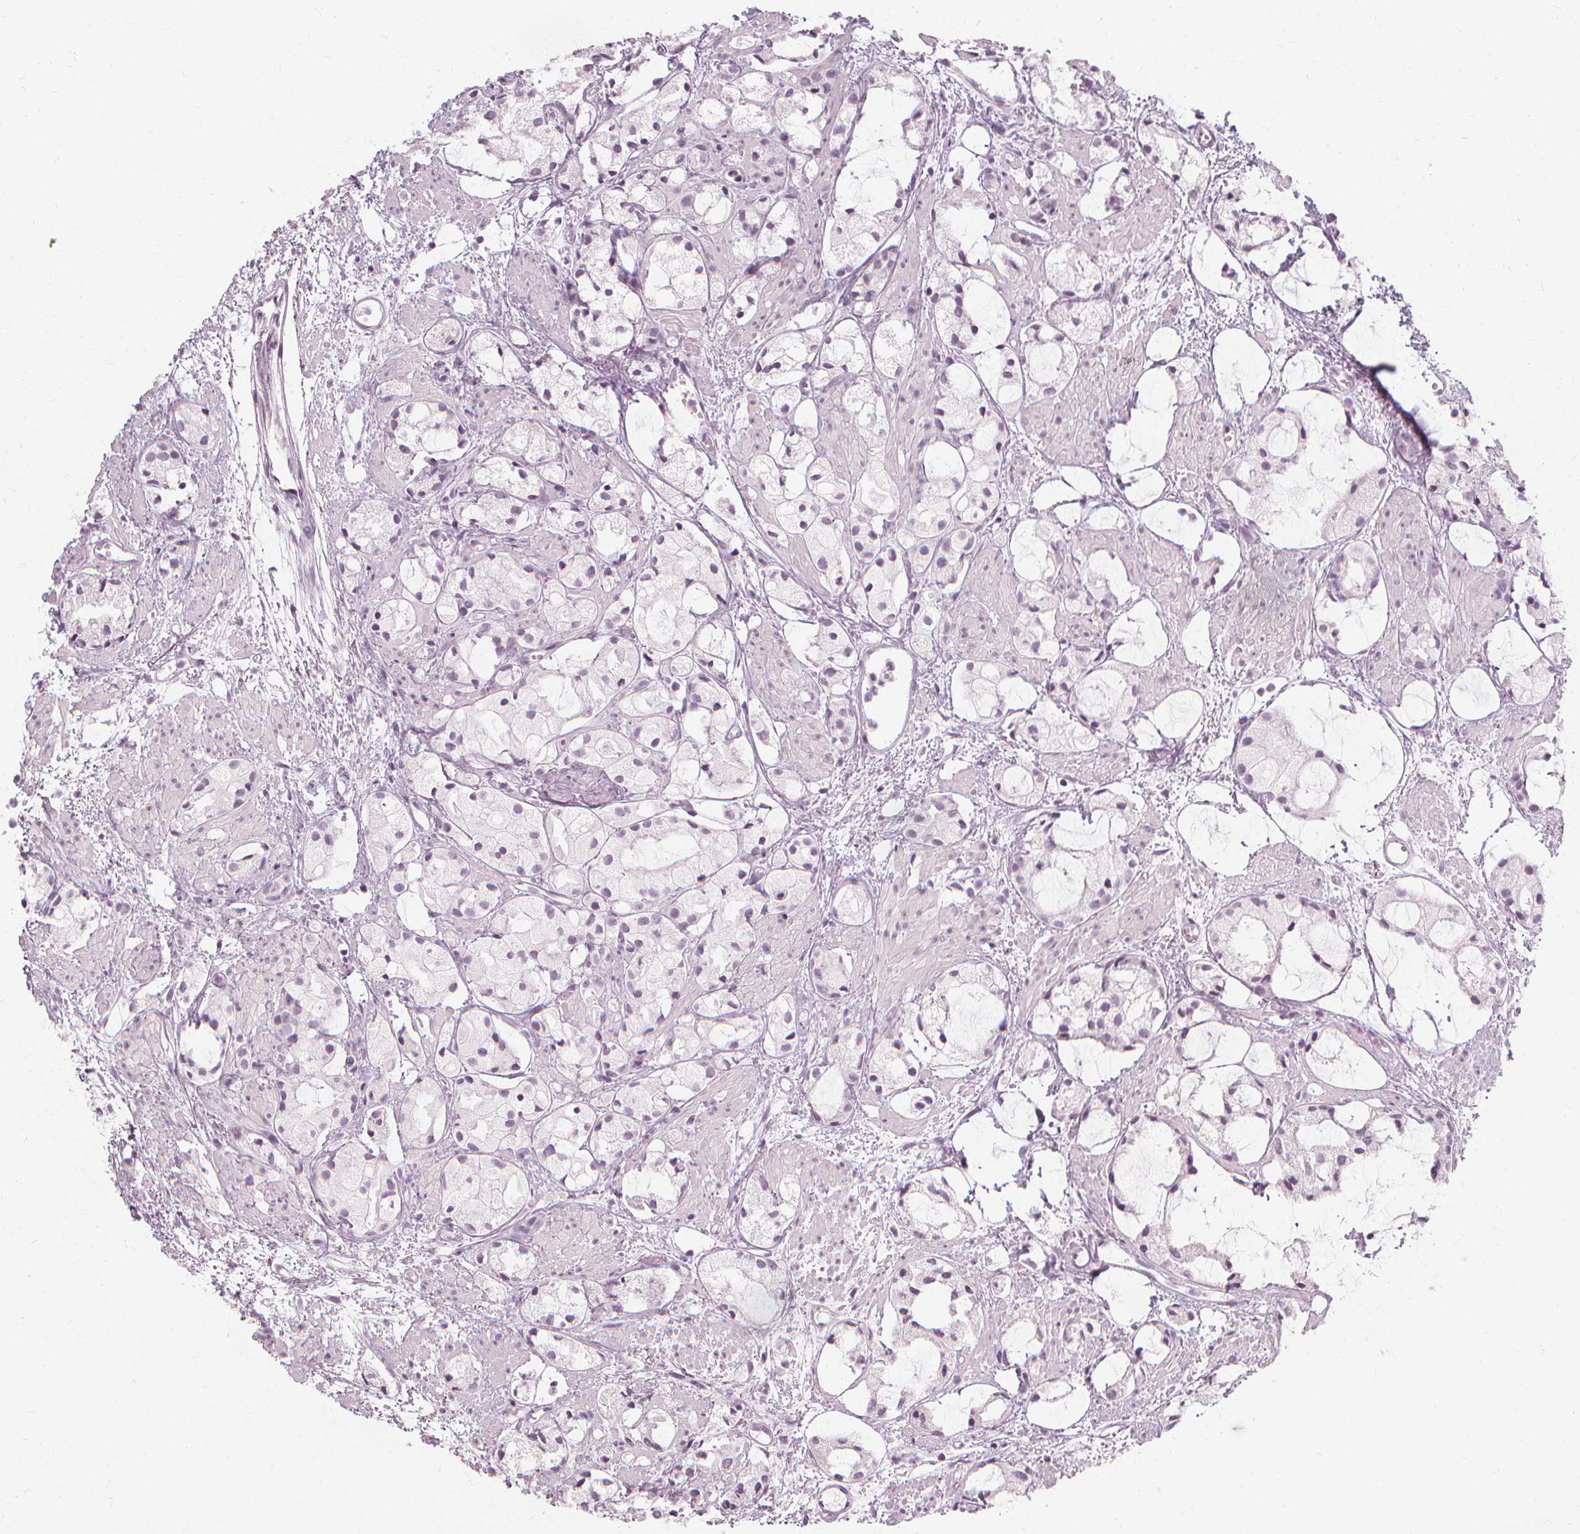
{"staining": {"intensity": "negative", "quantity": "none", "location": "none"}, "tissue": "prostate cancer", "cell_type": "Tumor cells", "image_type": "cancer", "snomed": [{"axis": "morphology", "description": "Adenocarcinoma, High grade"}, {"axis": "topography", "description": "Prostate"}], "caption": "An IHC photomicrograph of prostate cancer is shown. There is no staining in tumor cells of prostate cancer. Brightfield microscopy of IHC stained with DAB (brown) and hematoxylin (blue), captured at high magnification.", "gene": "NXPE1", "patient": {"sex": "male", "age": 85}}